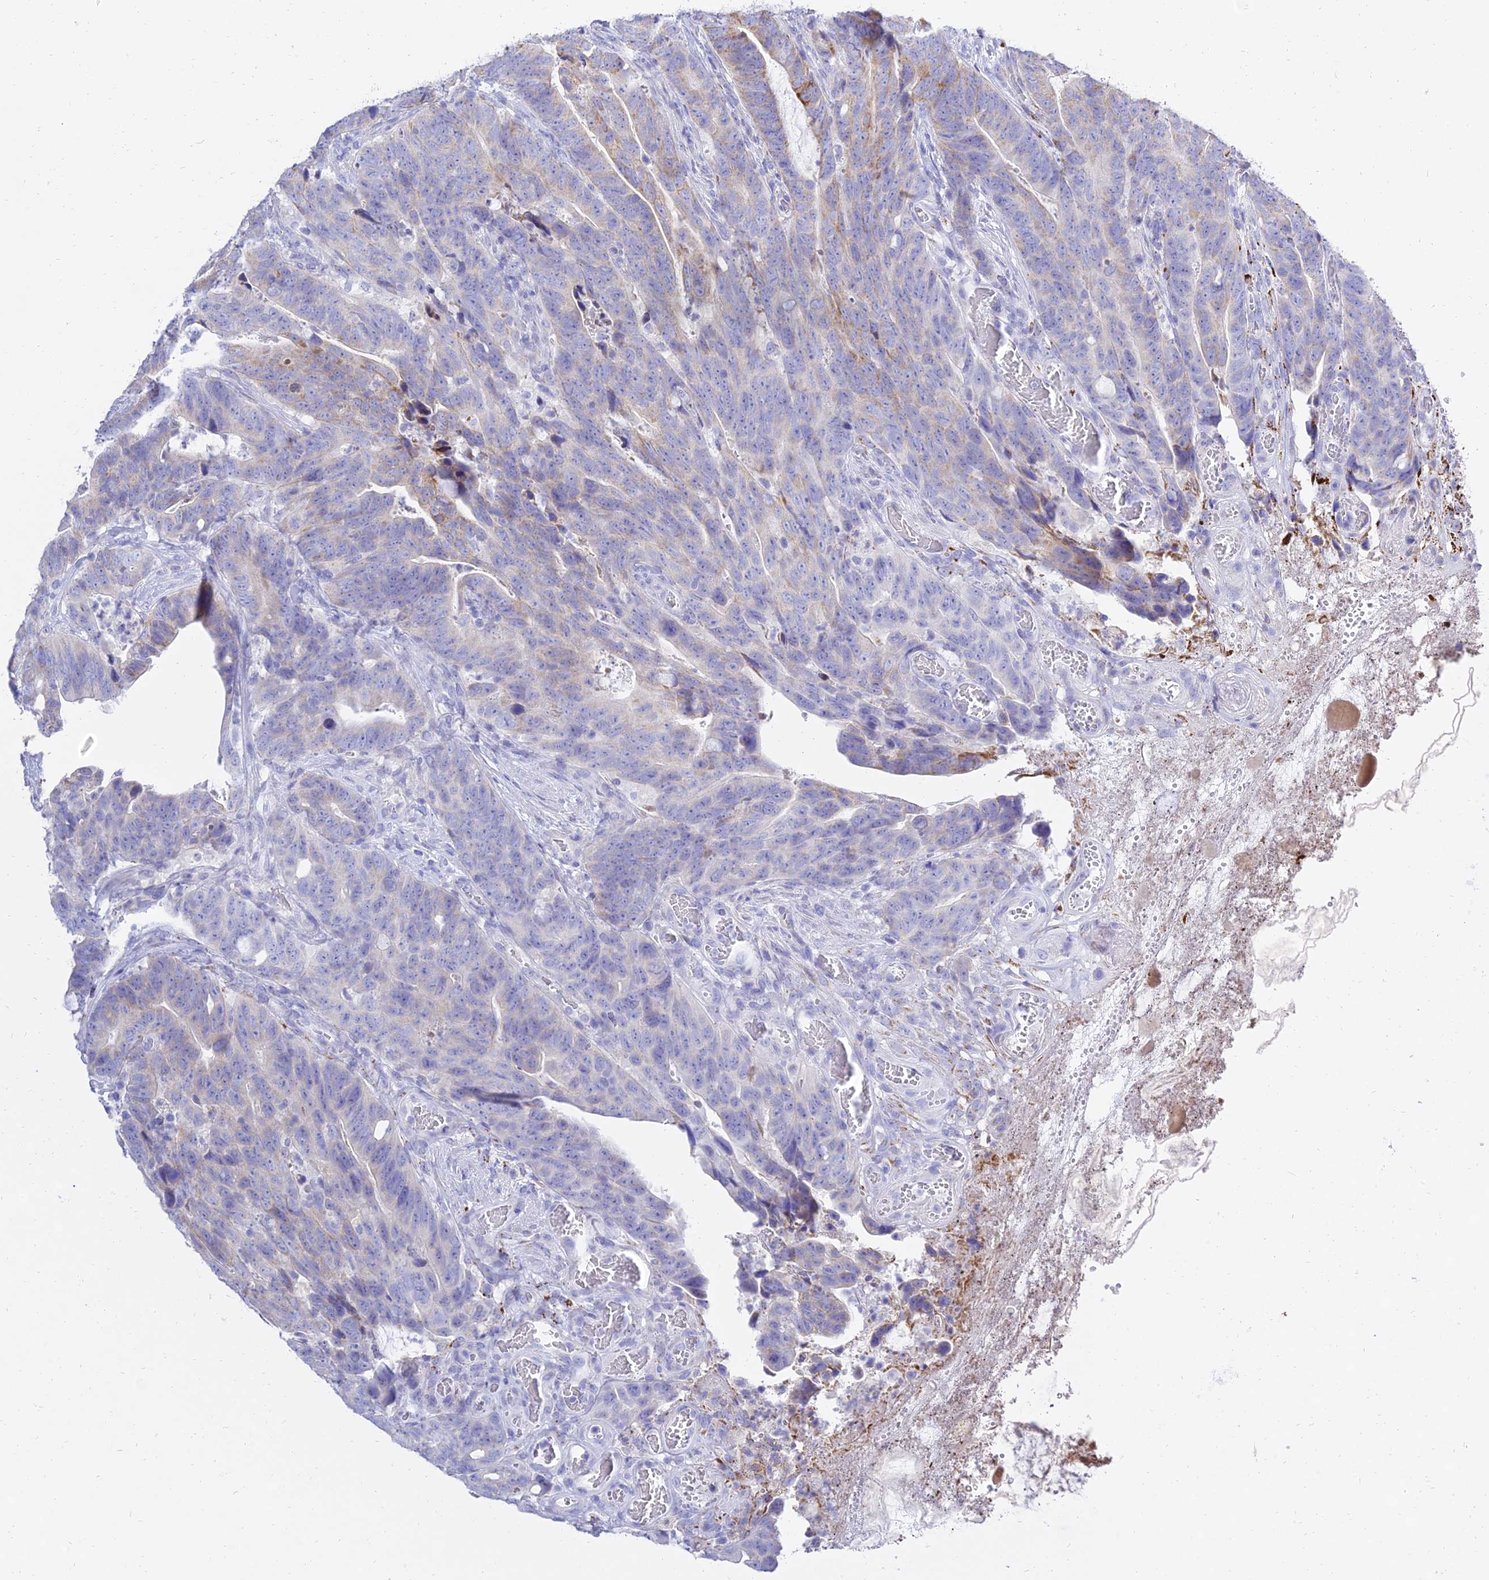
{"staining": {"intensity": "moderate", "quantity": "<25%", "location": "cytoplasmic/membranous"}, "tissue": "colorectal cancer", "cell_type": "Tumor cells", "image_type": "cancer", "snomed": [{"axis": "morphology", "description": "Adenocarcinoma, NOS"}, {"axis": "topography", "description": "Colon"}], "caption": "Brown immunohistochemical staining in human colorectal adenocarcinoma reveals moderate cytoplasmic/membranous positivity in approximately <25% of tumor cells.", "gene": "PKN3", "patient": {"sex": "female", "age": 82}}